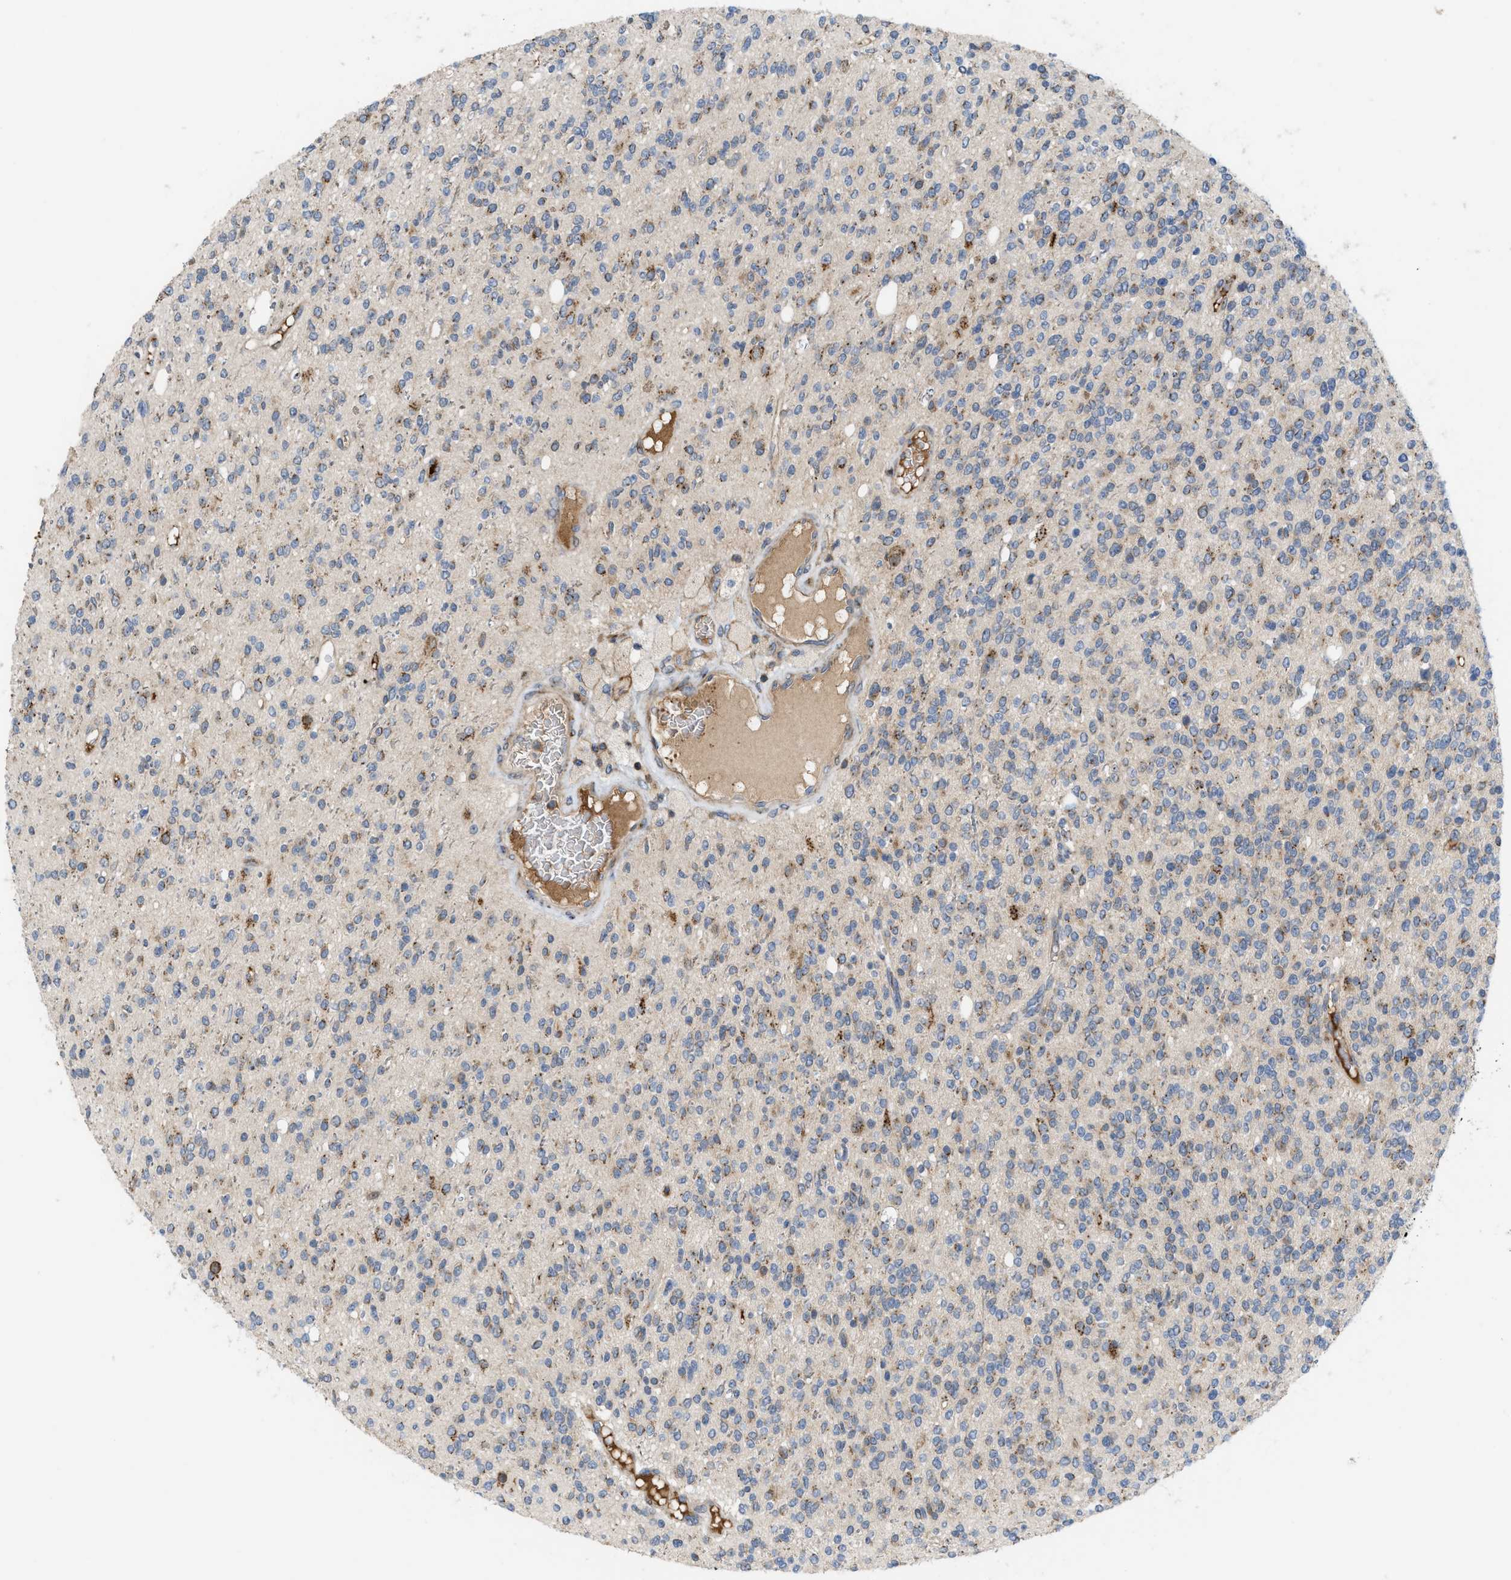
{"staining": {"intensity": "moderate", "quantity": "<25%", "location": "cytoplasmic/membranous"}, "tissue": "glioma", "cell_type": "Tumor cells", "image_type": "cancer", "snomed": [{"axis": "morphology", "description": "Glioma, malignant, High grade"}, {"axis": "topography", "description": "Brain"}], "caption": "Glioma stained with a brown dye displays moderate cytoplasmic/membranous positive expression in approximately <25% of tumor cells.", "gene": "DIPK1A", "patient": {"sex": "male", "age": 34}}